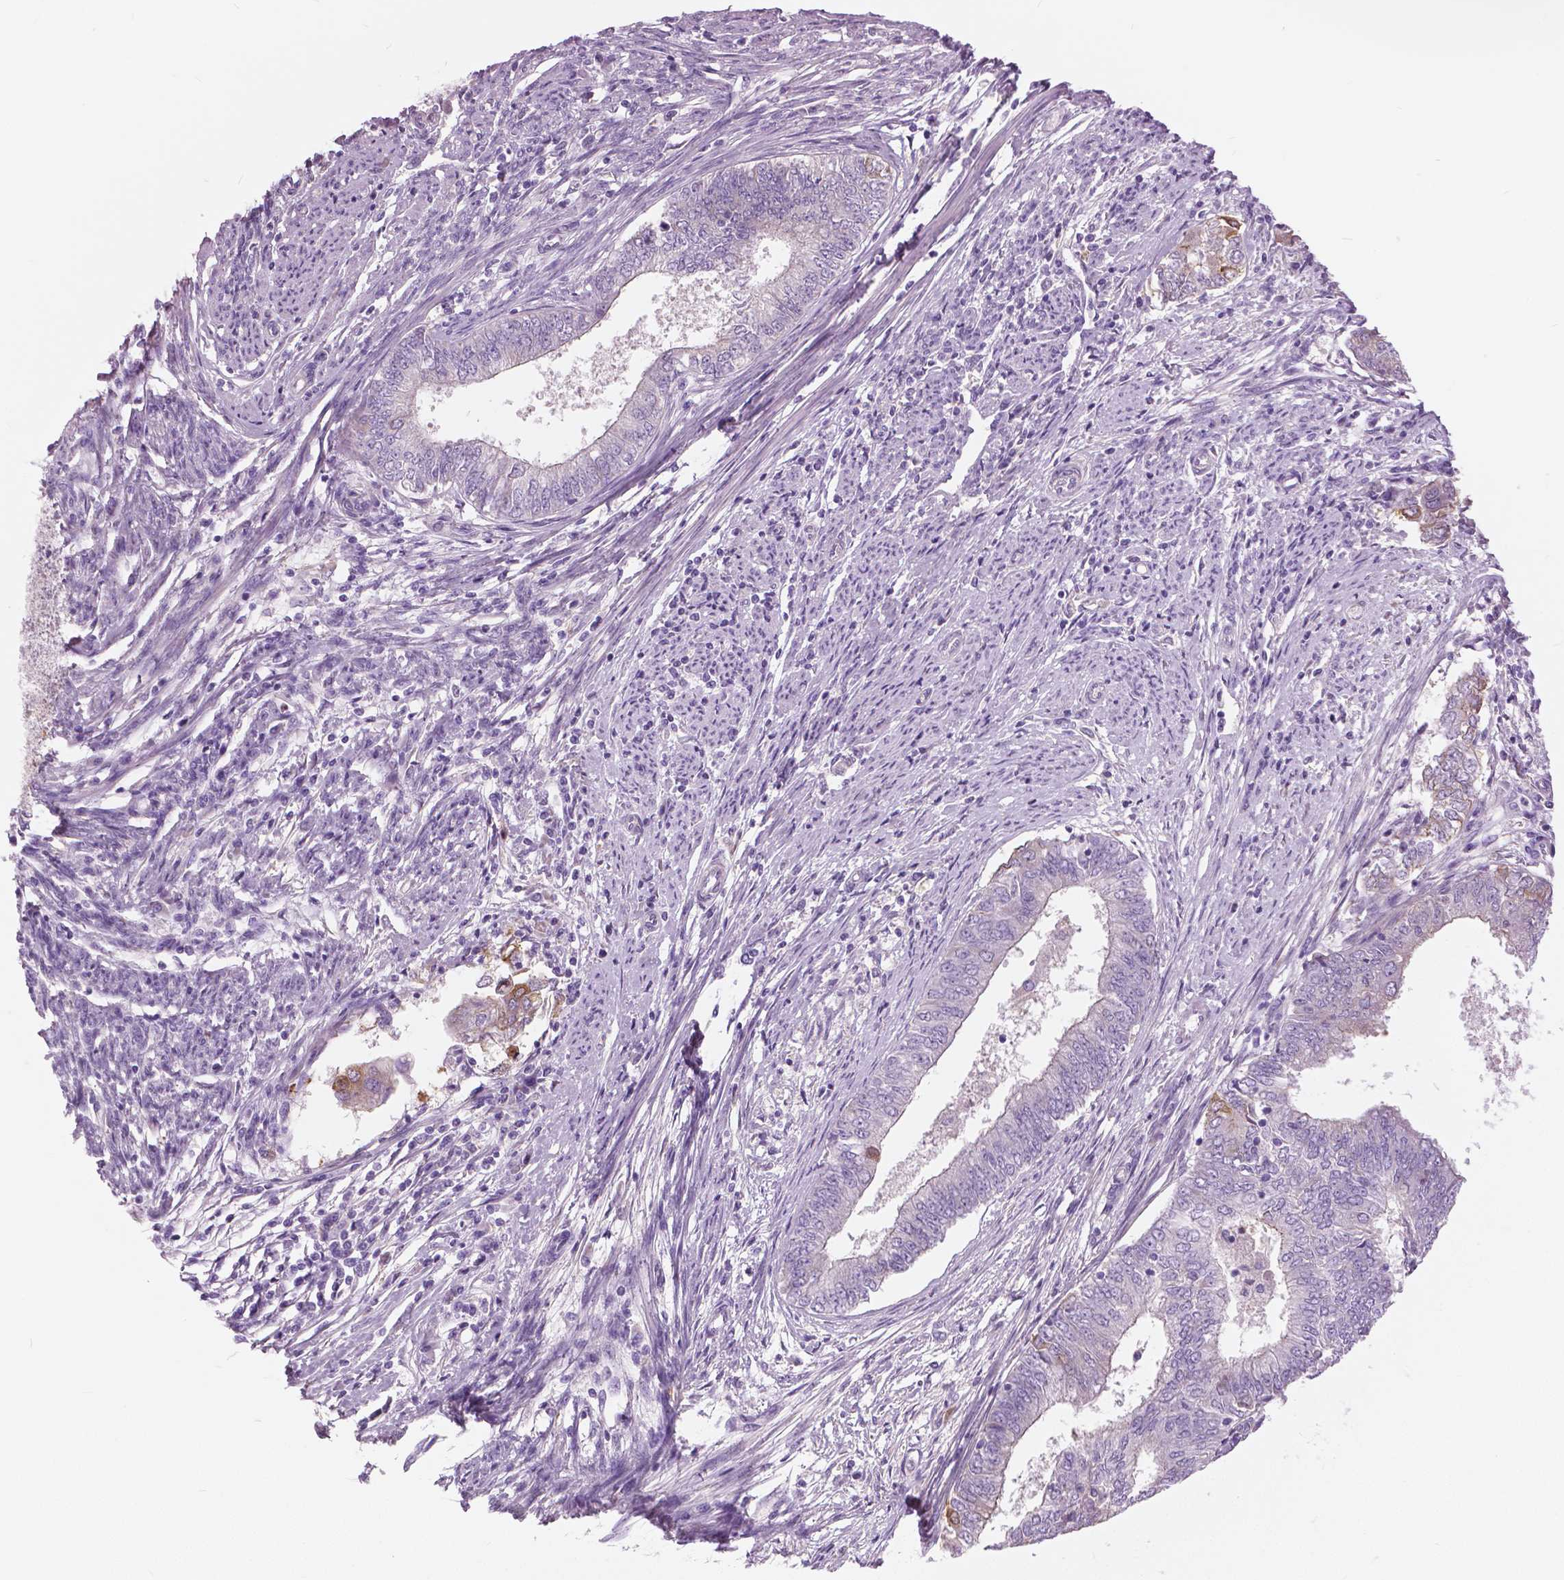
{"staining": {"intensity": "negative", "quantity": "none", "location": "none"}, "tissue": "endometrial cancer", "cell_type": "Tumor cells", "image_type": "cancer", "snomed": [{"axis": "morphology", "description": "Adenocarcinoma, NOS"}, {"axis": "topography", "description": "Endometrium"}], "caption": "Tumor cells show no significant protein staining in endometrial adenocarcinoma.", "gene": "SERPINI1", "patient": {"sex": "female", "age": 62}}